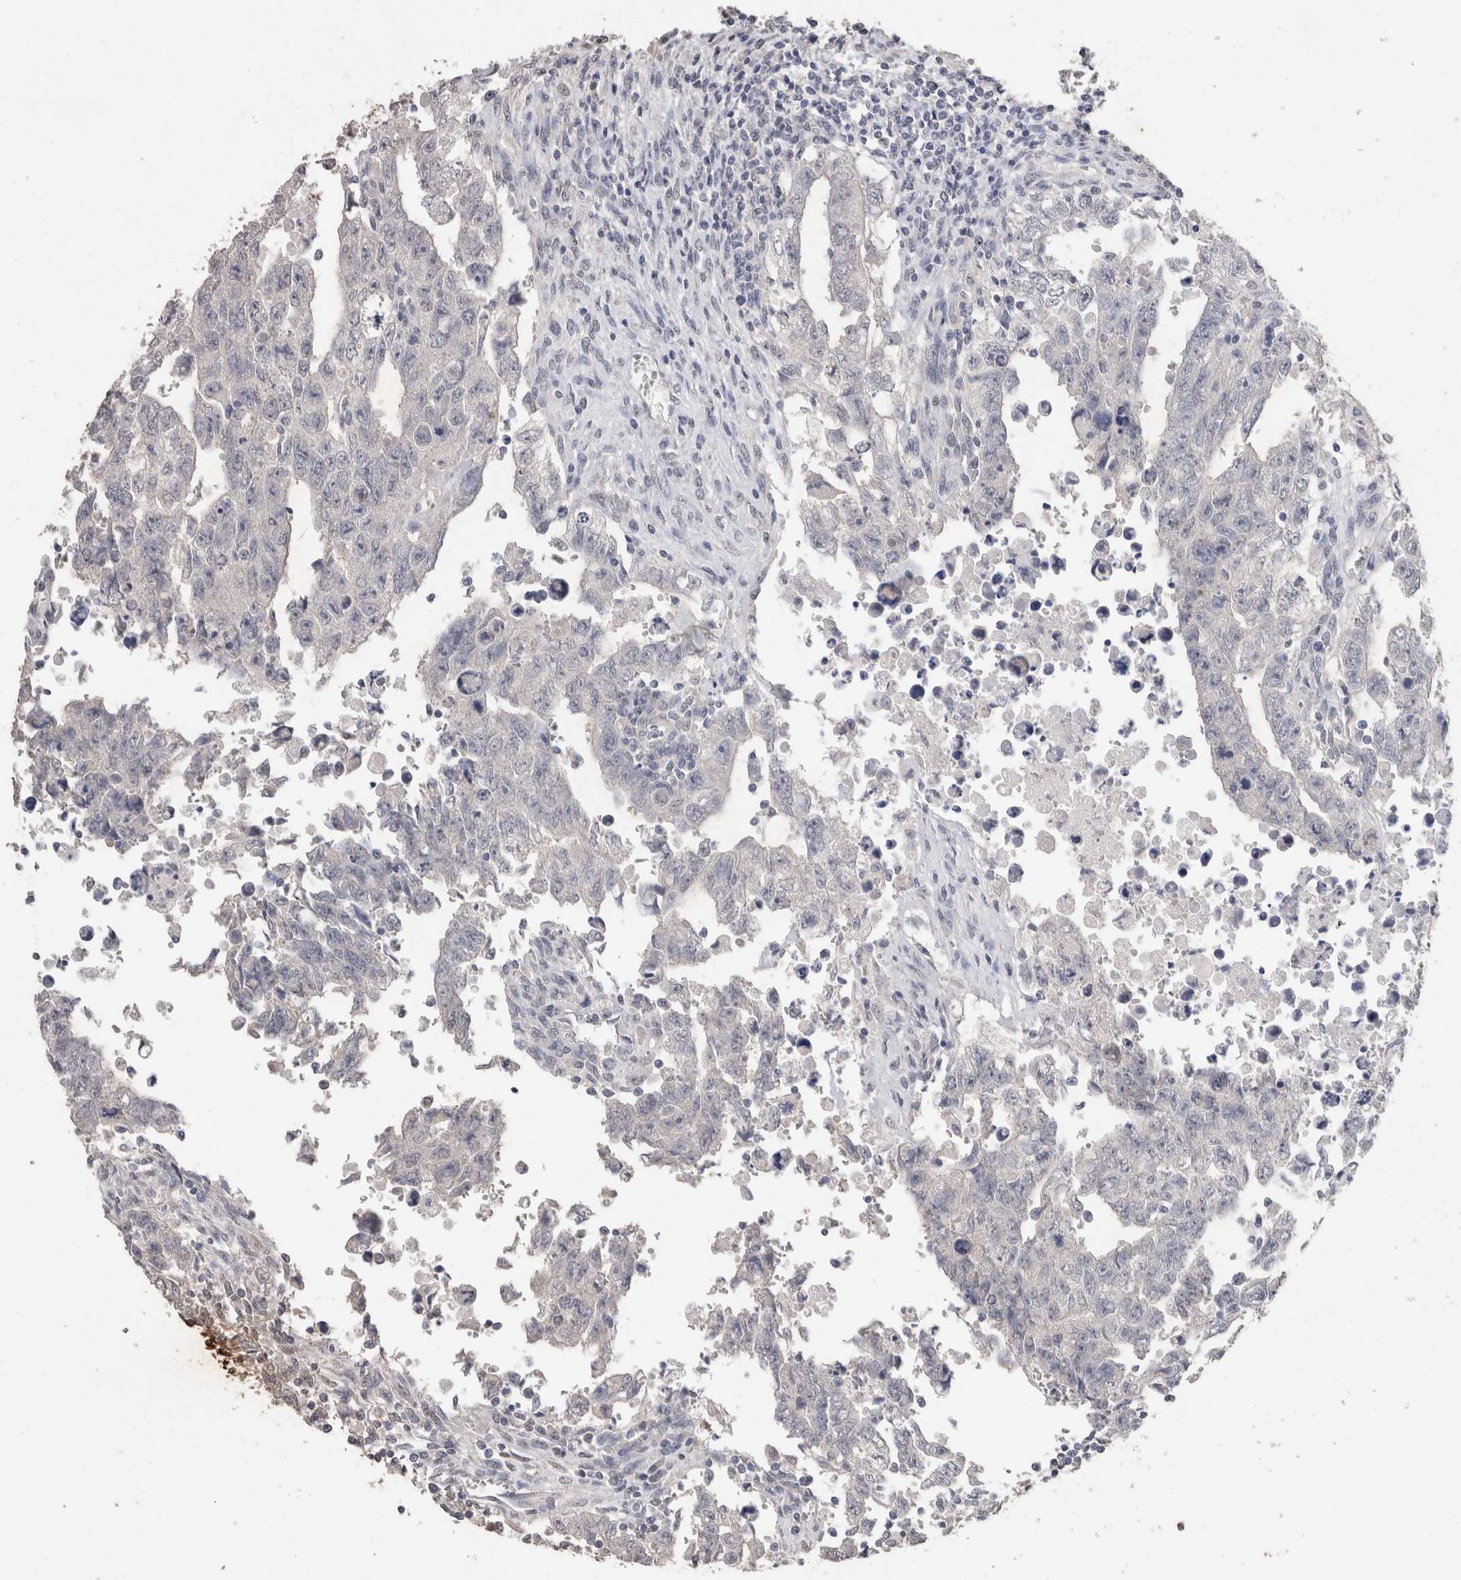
{"staining": {"intensity": "negative", "quantity": "none", "location": "none"}, "tissue": "testis cancer", "cell_type": "Tumor cells", "image_type": "cancer", "snomed": [{"axis": "morphology", "description": "Carcinoma, Embryonal, NOS"}, {"axis": "topography", "description": "Testis"}], "caption": "Immunohistochemistry (IHC) of human testis cancer demonstrates no positivity in tumor cells.", "gene": "CDH6", "patient": {"sex": "male", "age": 28}}